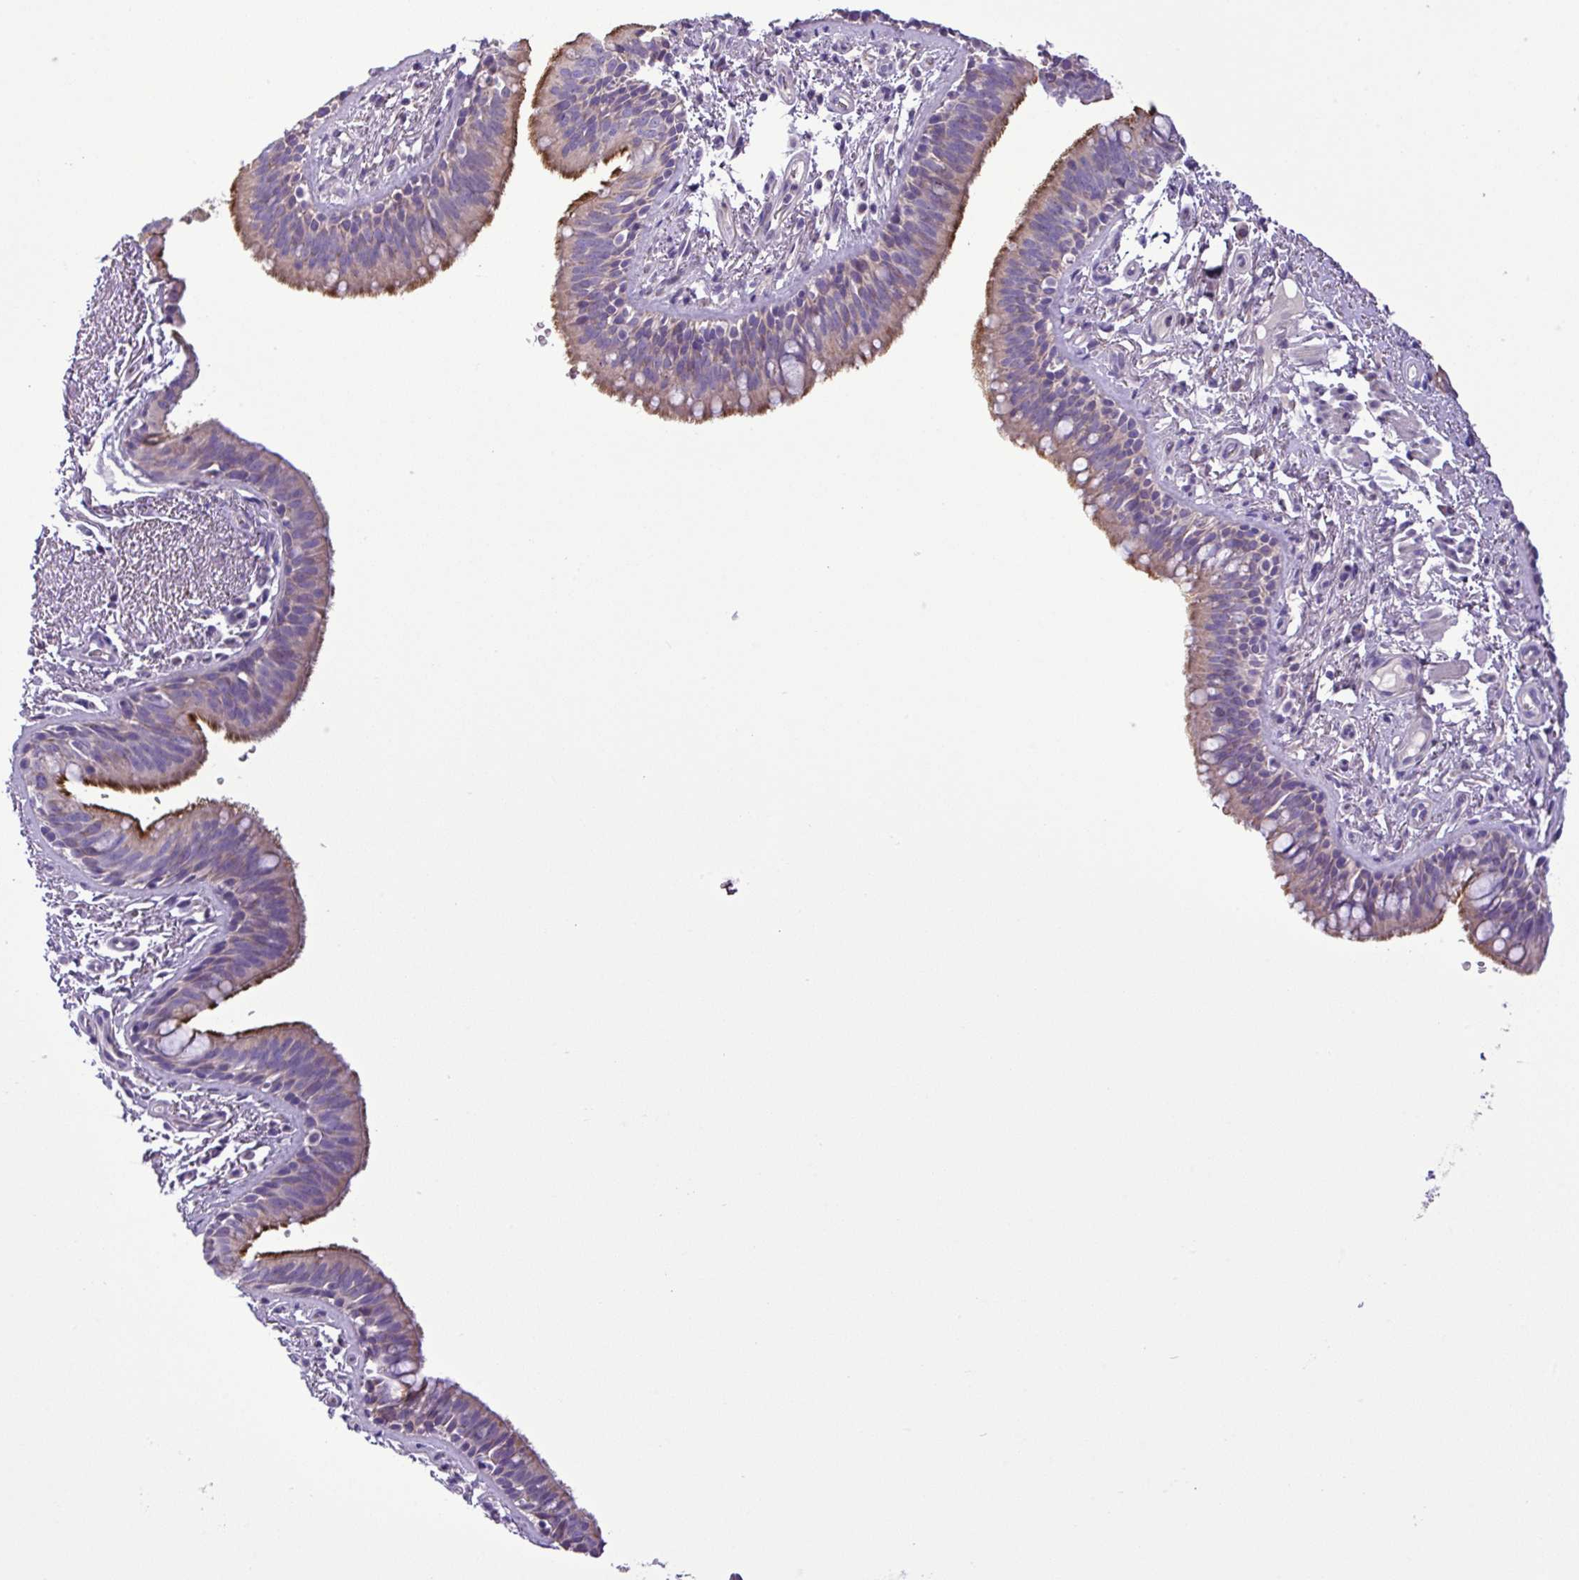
{"staining": {"intensity": "moderate", "quantity": "25%-75%", "location": "cytoplasmic/membranous"}, "tissue": "bronchus", "cell_type": "Respiratory epithelial cells", "image_type": "normal", "snomed": [{"axis": "morphology", "description": "Normal tissue, NOS"}, {"axis": "morphology", "description": "Neoplasm, uncertain whether benign or malignant"}, {"axis": "topography", "description": "Bronchus"}, {"axis": "topography", "description": "Lung"}], "caption": "Respiratory epithelial cells show medium levels of moderate cytoplasmic/membranous expression in approximately 25%-75% of cells in benign human bronchus.", "gene": "FAM183A", "patient": {"sex": "male", "age": 55}}